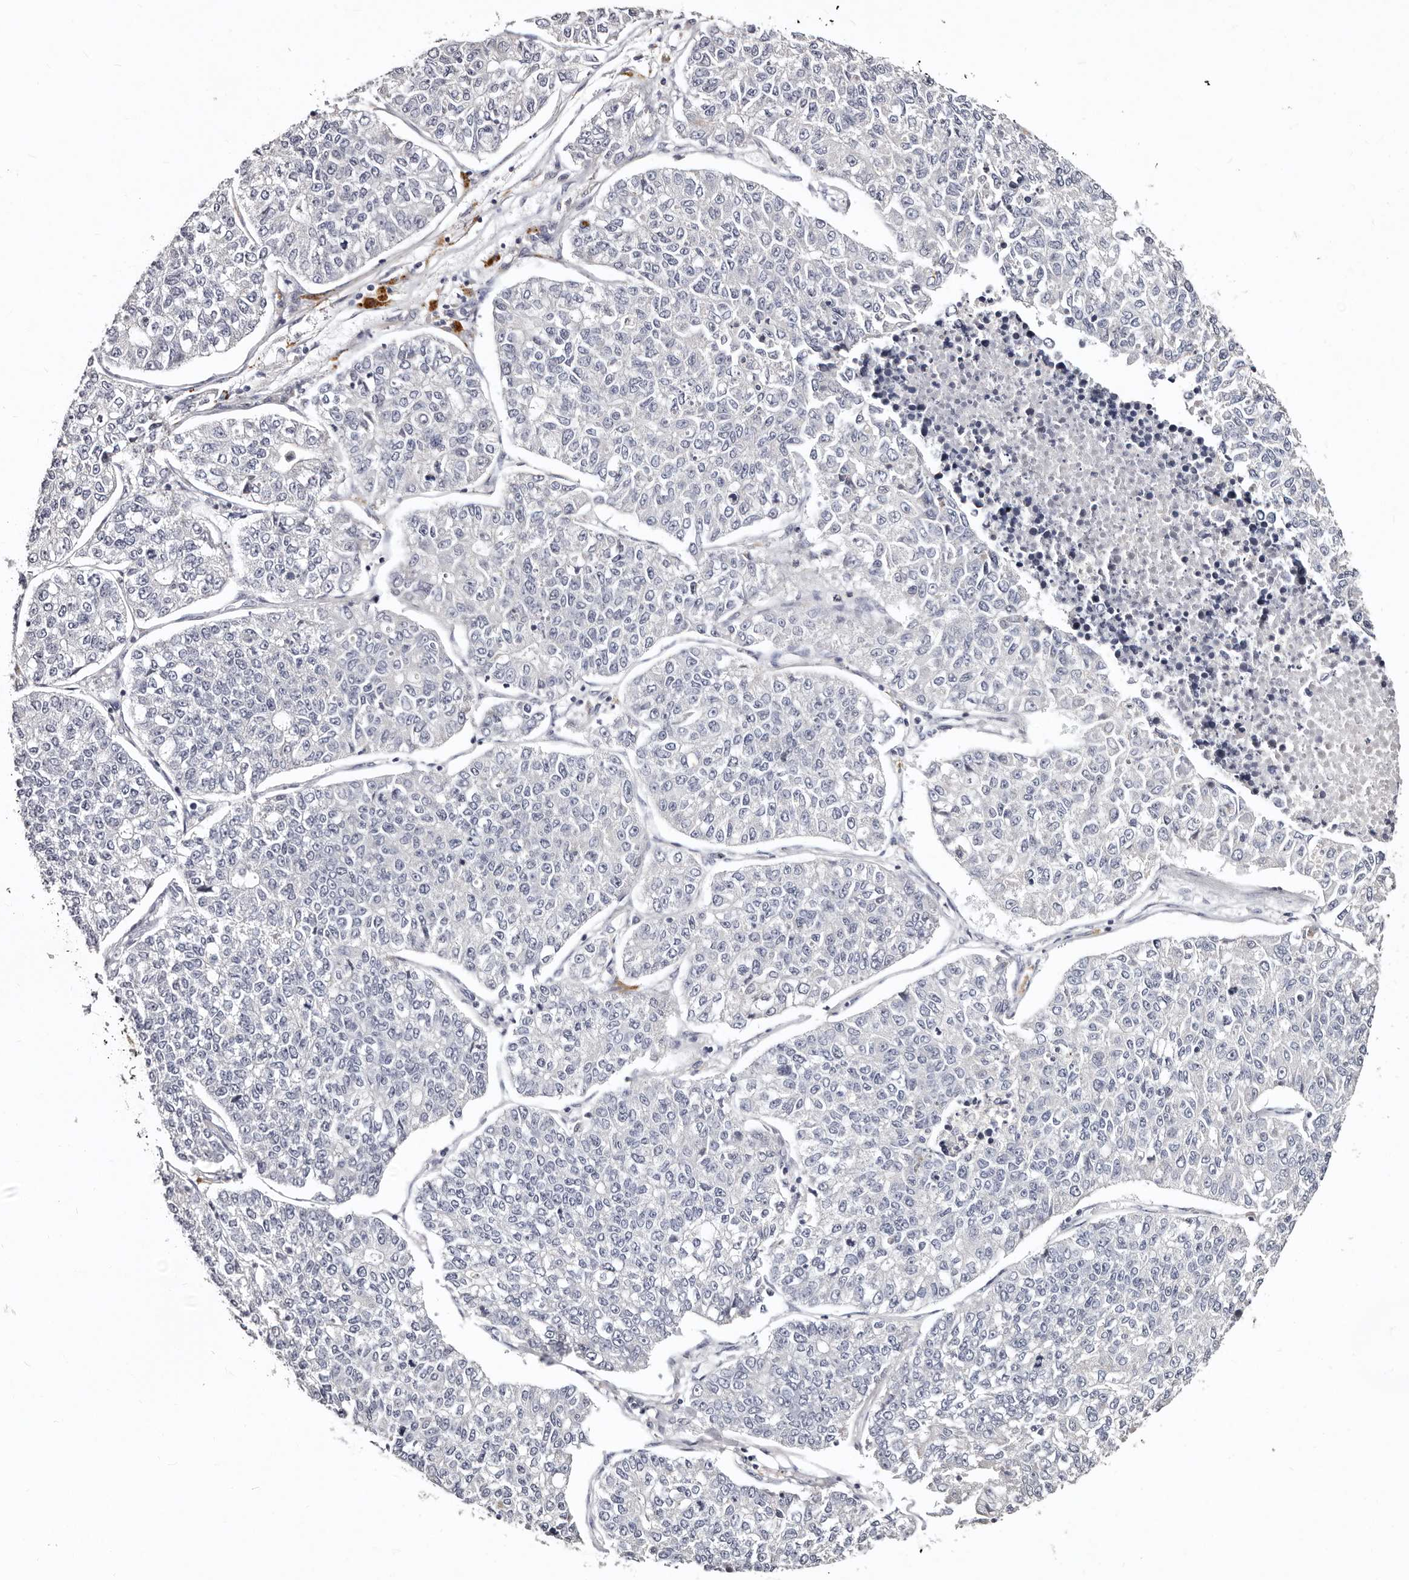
{"staining": {"intensity": "negative", "quantity": "none", "location": "none"}, "tissue": "lung cancer", "cell_type": "Tumor cells", "image_type": "cancer", "snomed": [{"axis": "morphology", "description": "Adenocarcinoma, NOS"}, {"axis": "topography", "description": "Lung"}], "caption": "This is an IHC photomicrograph of lung adenocarcinoma. There is no expression in tumor cells.", "gene": "MRPS33", "patient": {"sex": "male", "age": 49}}